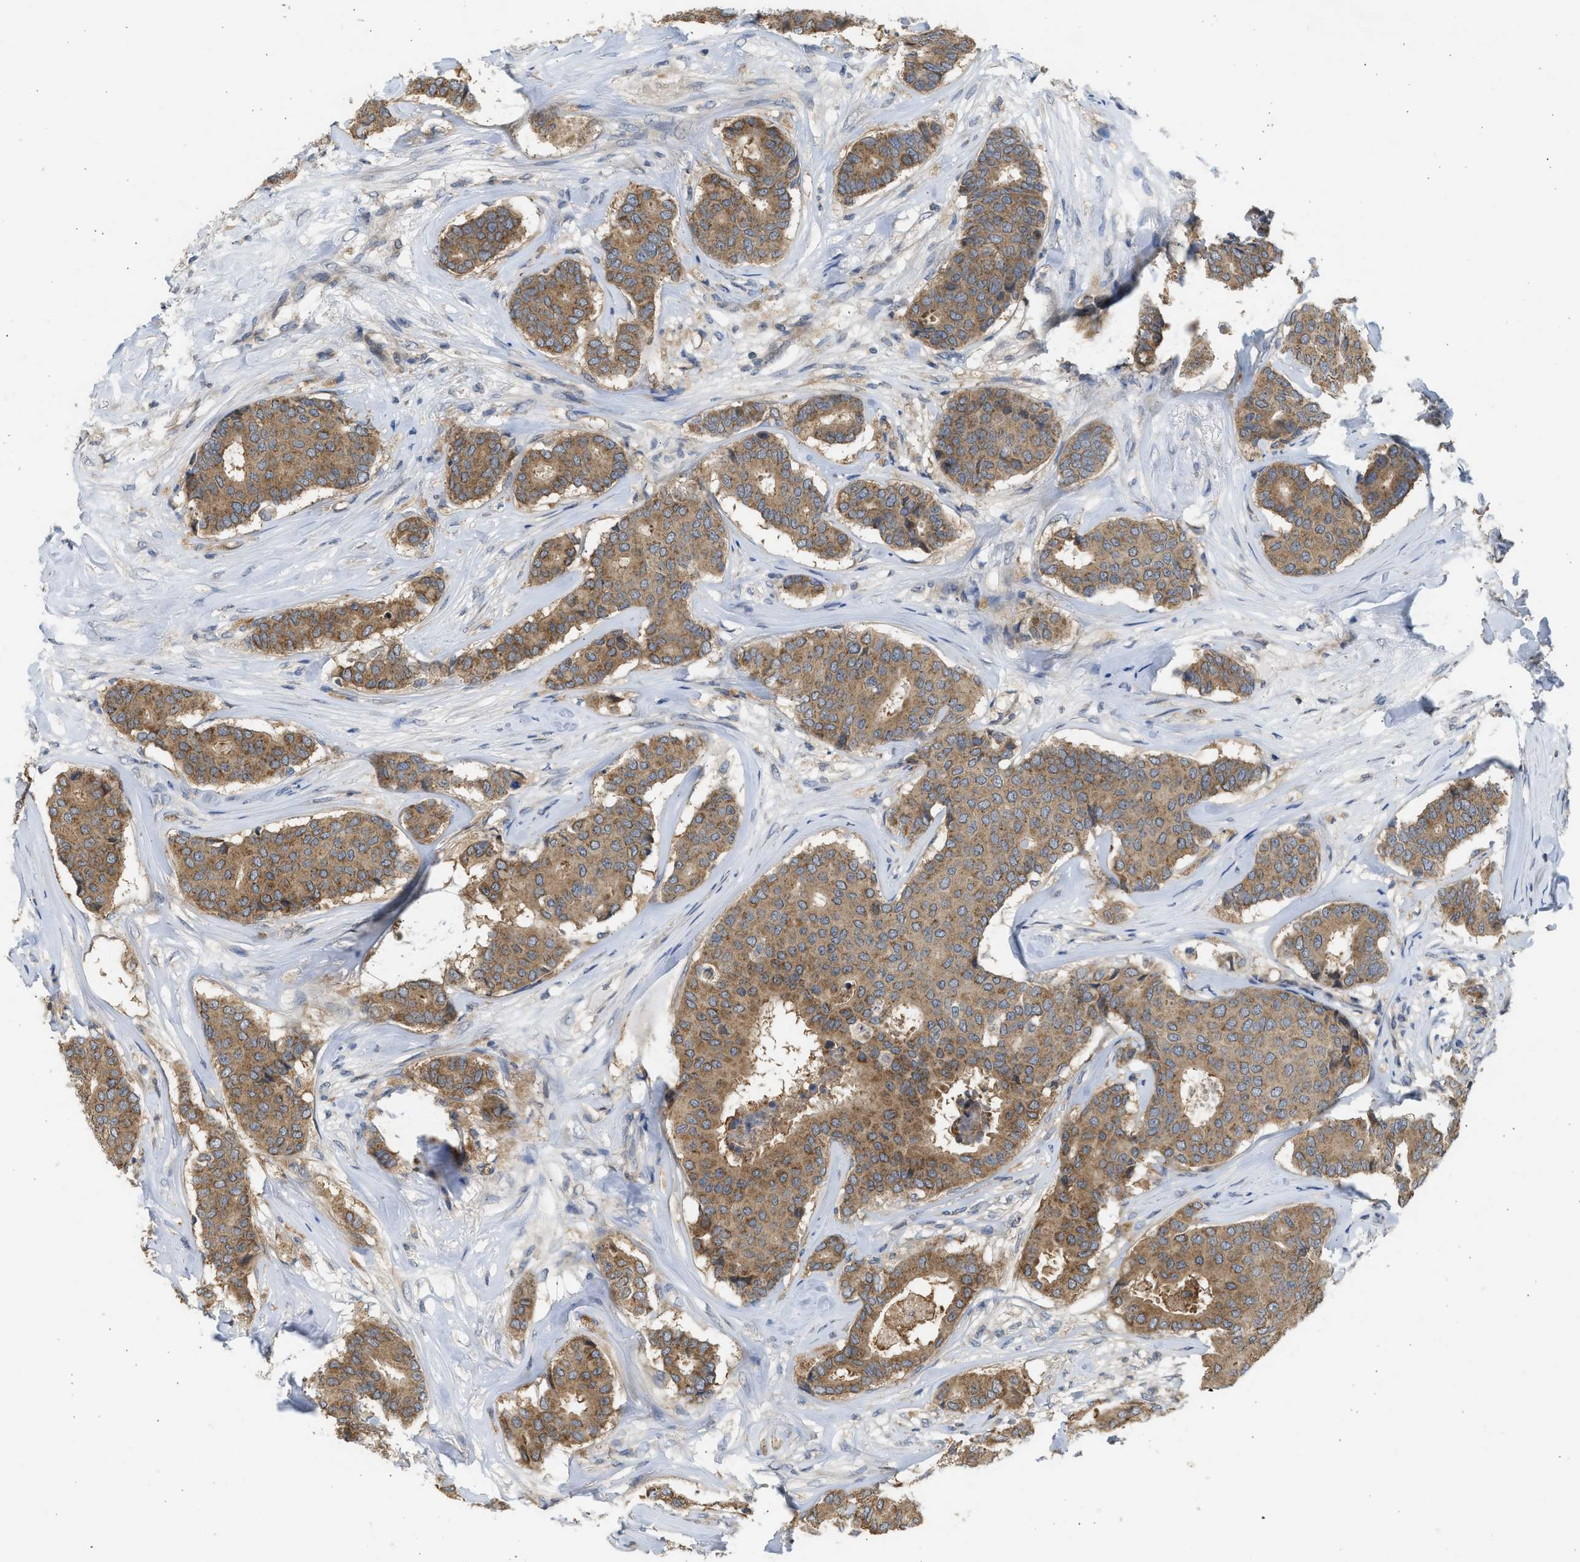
{"staining": {"intensity": "moderate", "quantity": ">75%", "location": "cytoplasmic/membranous"}, "tissue": "breast cancer", "cell_type": "Tumor cells", "image_type": "cancer", "snomed": [{"axis": "morphology", "description": "Duct carcinoma"}, {"axis": "topography", "description": "Breast"}], "caption": "There is medium levels of moderate cytoplasmic/membranous expression in tumor cells of intraductal carcinoma (breast), as demonstrated by immunohistochemical staining (brown color).", "gene": "CYP1A1", "patient": {"sex": "female", "age": 75}}